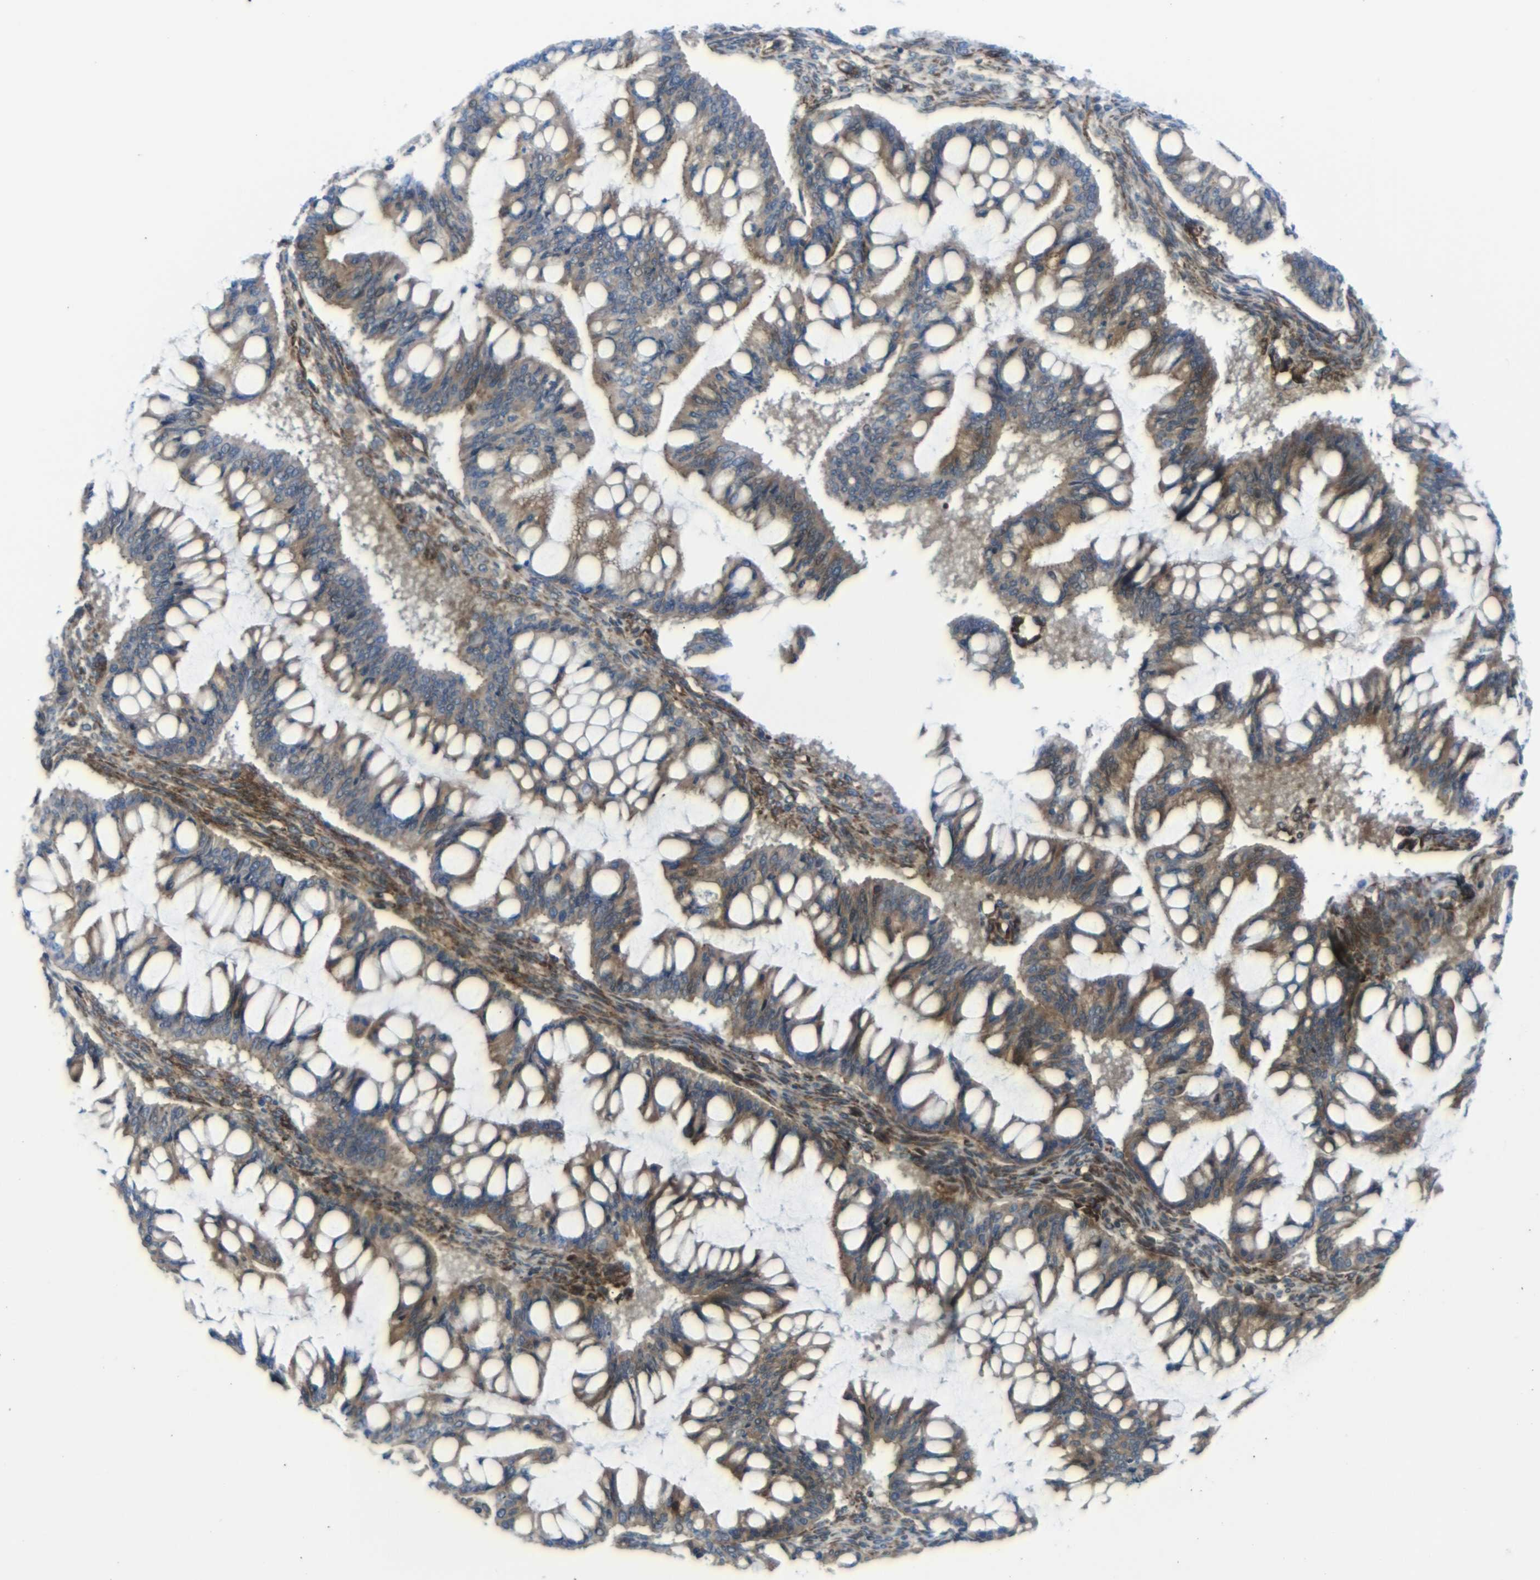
{"staining": {"intensity": "strong", "quantity": ">75%", "location": "cytoplasmic/membranous"}, "tissue": "ovarian cancer", "cell_type": "Tumor cells", "image_type": "cancer", "snomed": [{"axis": "morphology", "description": "Cystadenocarcinoma, mucinous, NOS"}, {"axis": "topography", "description": "Ovary"}], "caption": "This image exhibits mucinous cystadenocarcinoma (ovarian) stained with immunohistochemistry to label a protein in brown. The cytoplasmic/membranous of tumor cells show strong positivity for the protein. Nuclei are counter-stained blue.", "gene": "PARP14", "patient": {"sex": "female", "age": 73}}